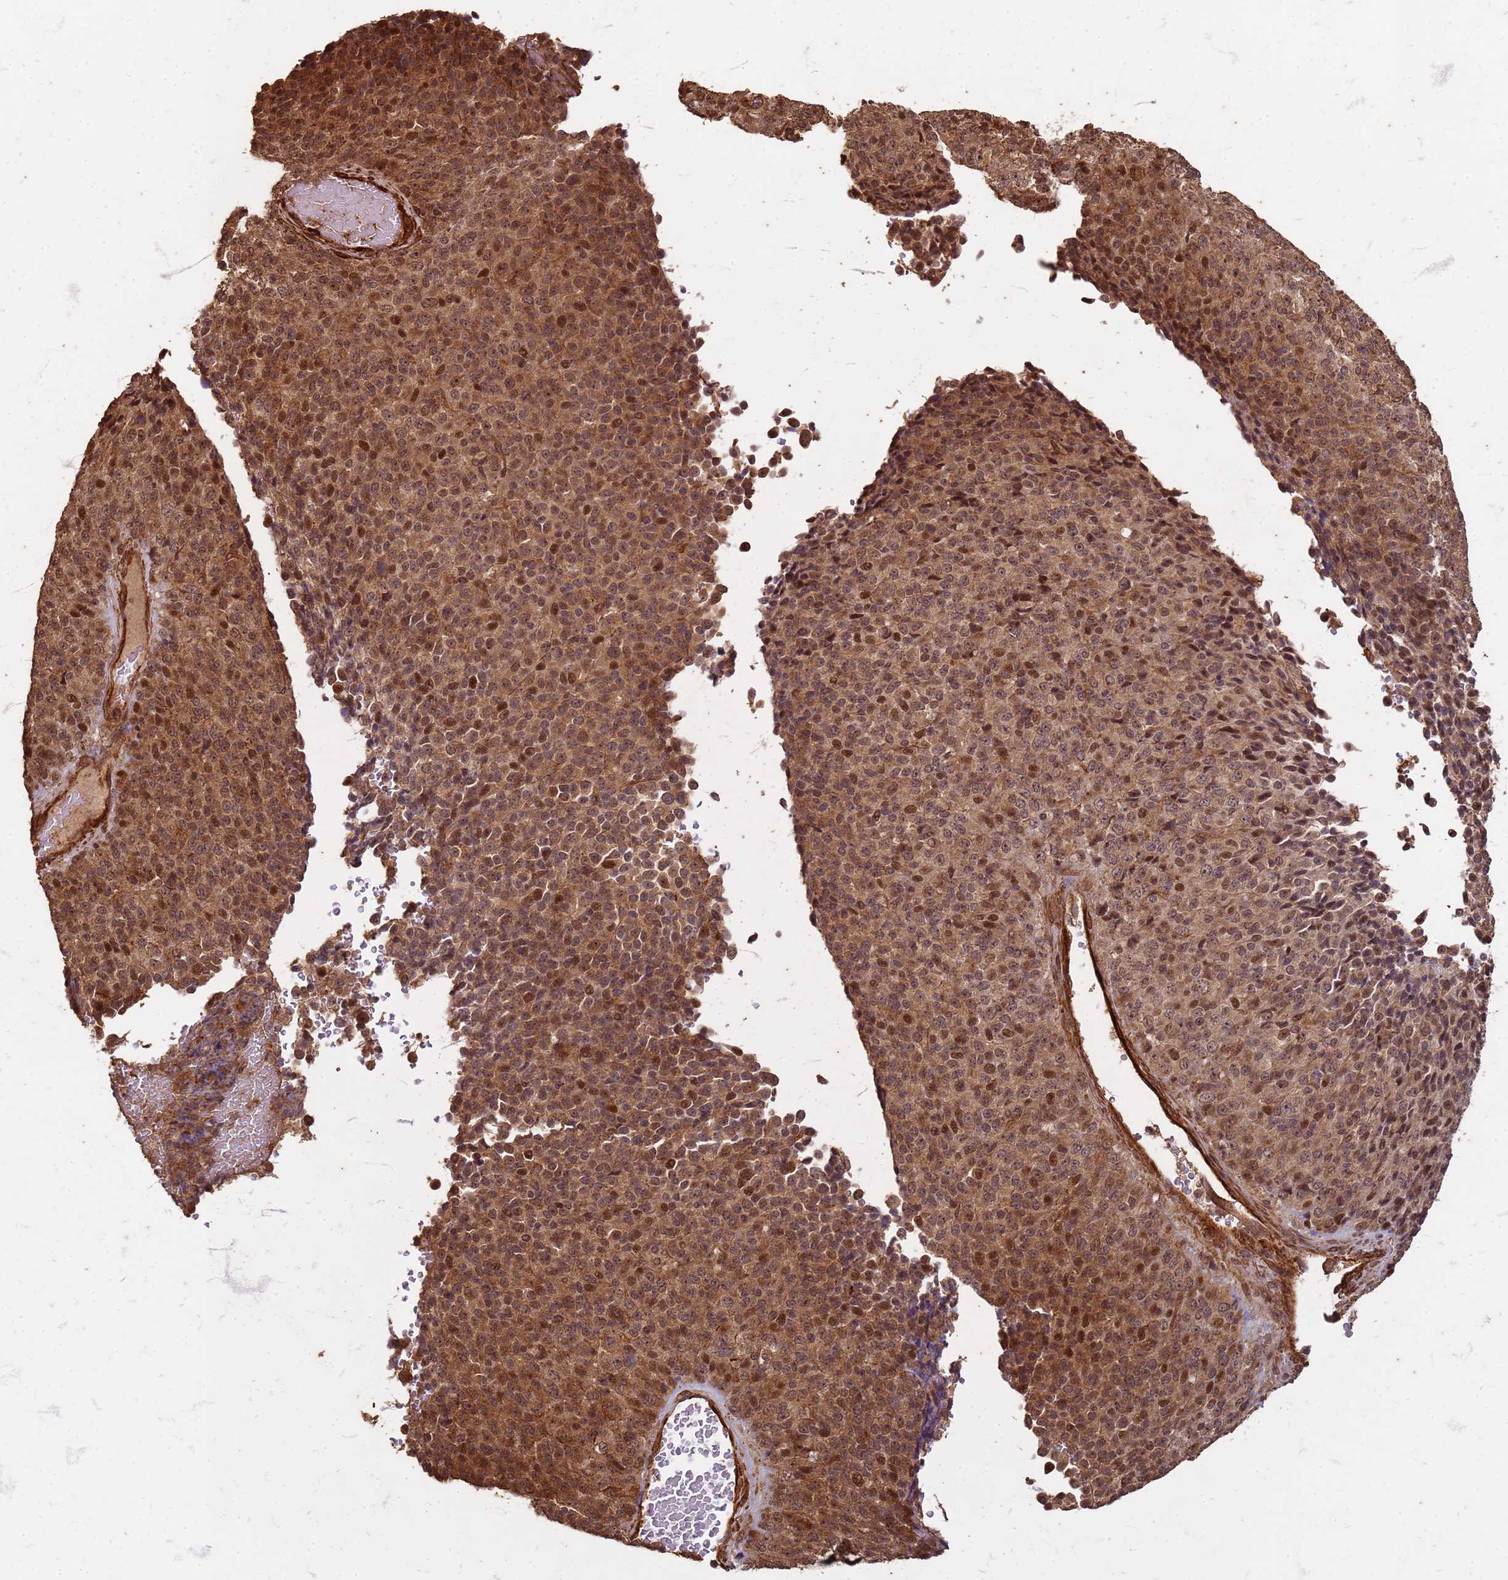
{"staining": {"intensity": "moderate", "quantity": ">75%", "location": "cytoplasmic/membranous,nuclear"}, "tissue": "melanoma", "cell_type": "Tumor cells", "image_type": "cancer", "snomed": [{"axis": "morphology", "description": "Malignant melanoma, Metastatic site"}, {"axis": "topography", "description": "Brain"}], "caption": "Tumor cells reveal moderate cytoplasmic/membranous and nuclear staining in about >75% of cells in malignant melanoma (metastatic site).", "gene": "KIF26A", "patient": {"sex": "female", "age": 56}}